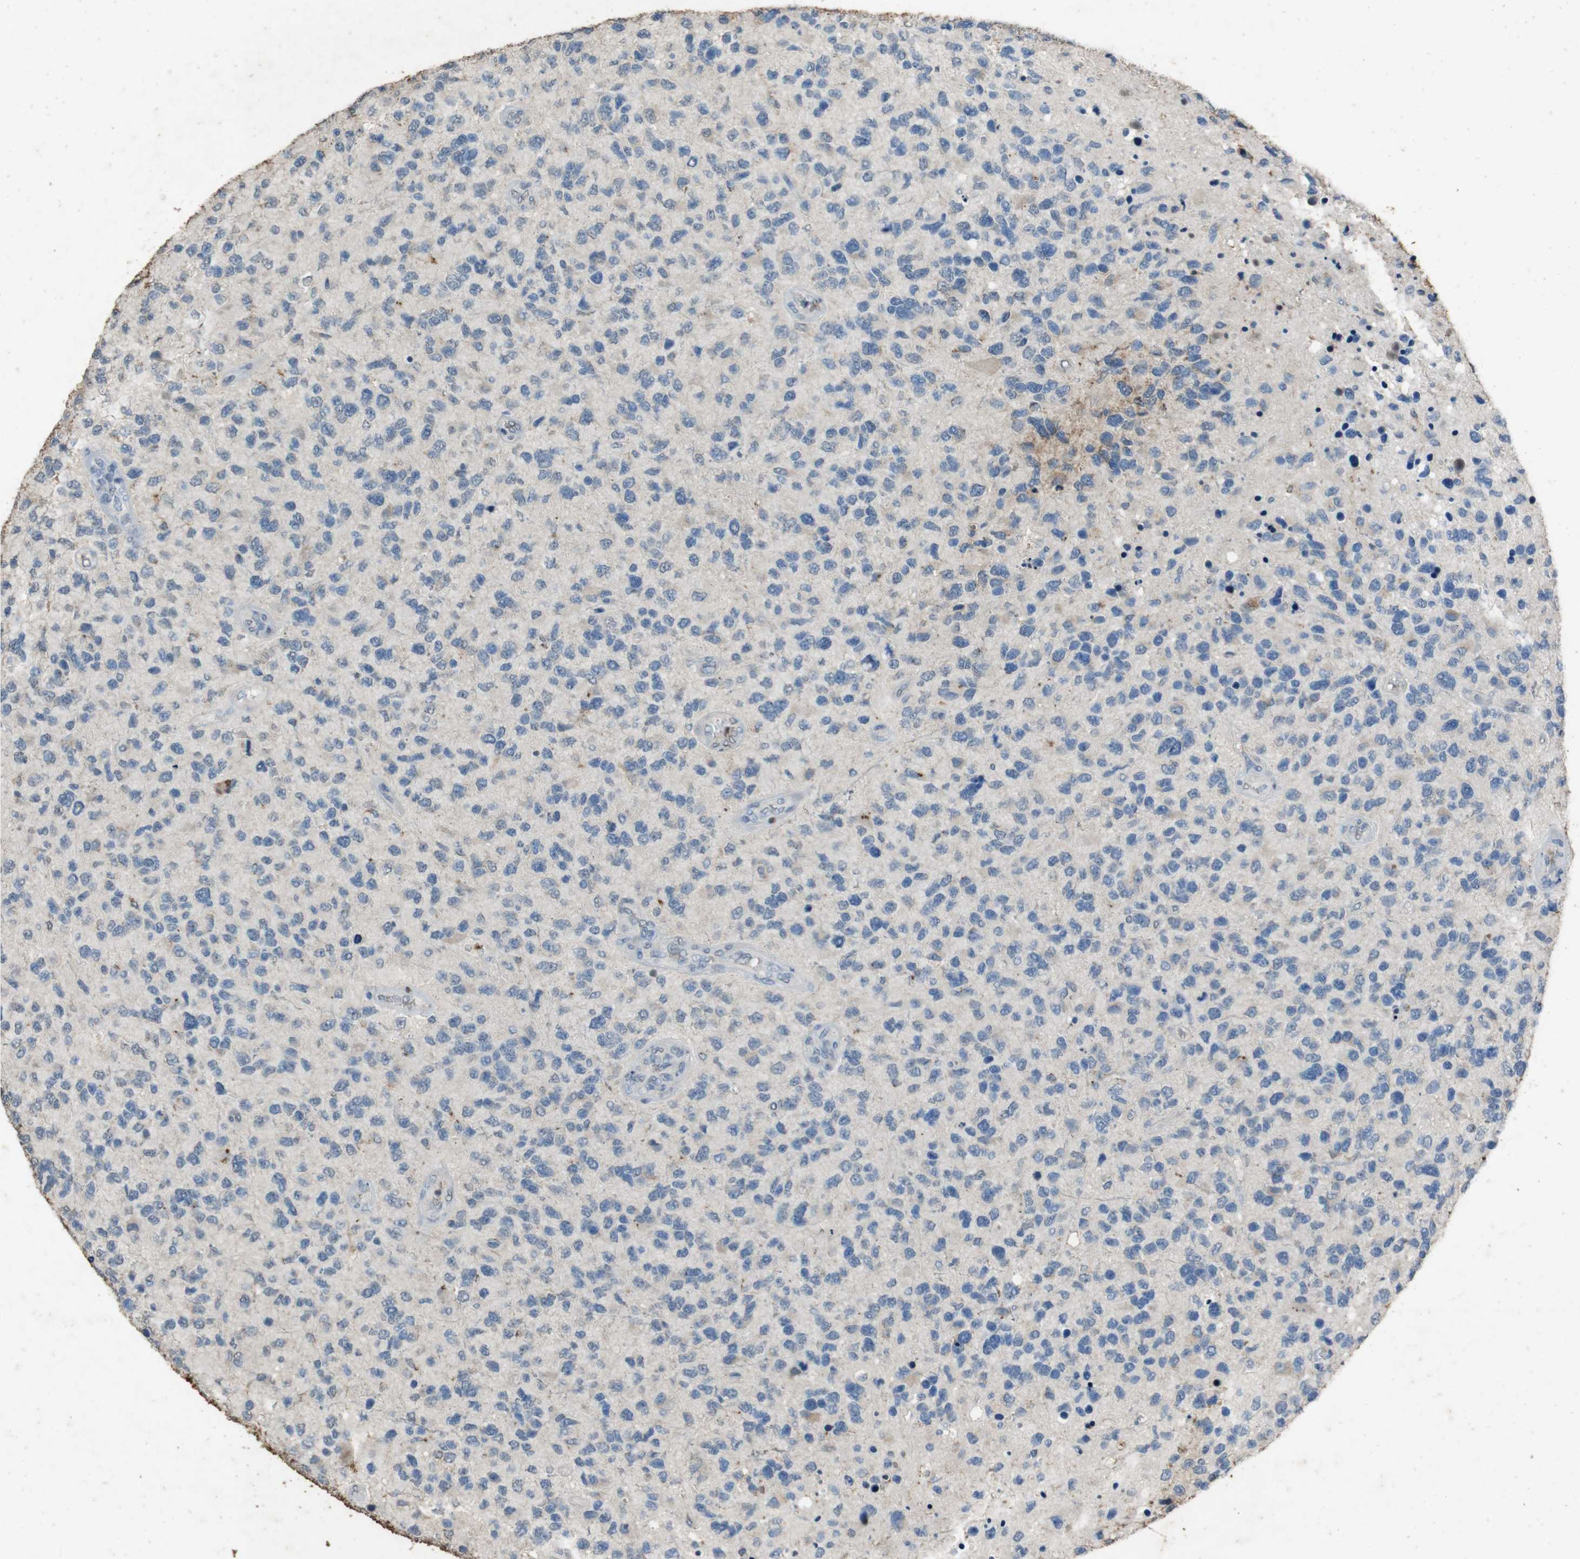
{"staining": {"intensity": "negative", "quantity": "none", "location": "none"}, "tissue": "glioma", "cell_type": "Tumor cells", "image_type": "cancer", "snomed": [{"axis": "morphology", "description": "Glioma, malignant, High grade"}, {"axis": "topography", "description": "Brain"}], "caption": "DAB (3,3'-diaminobenzidine) immunohistochemical staining of glioma demonstrates no significant positivity in tumor cells. The staining is performed using DAB (3,3'-diaminobenzidine) brown chromogen with nuclei counter-stained in using hematoxylin.", "gene": "STBD1", "patient": {"sex": "female", "age": 58}}